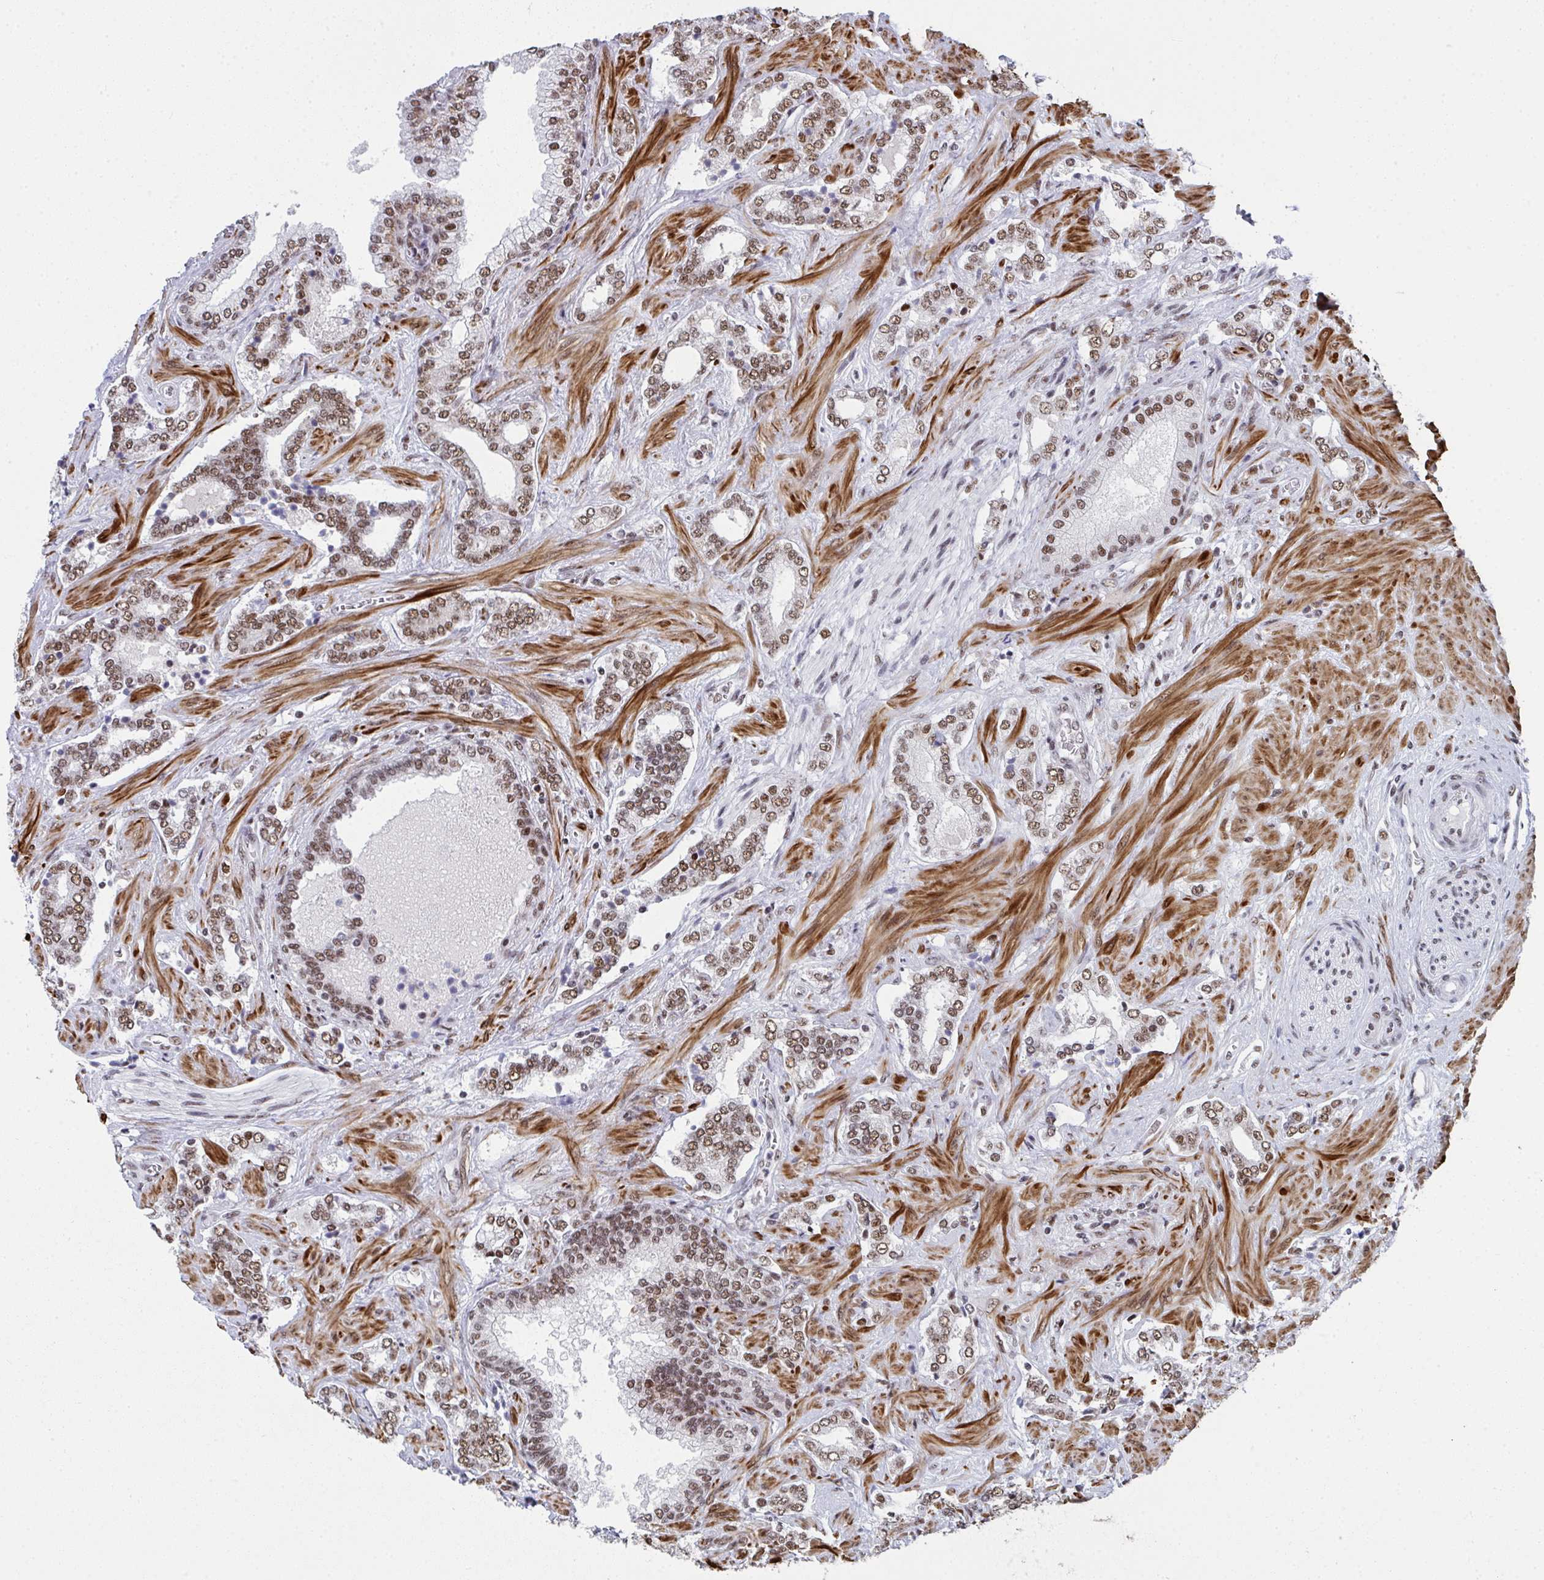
{"staining": {"intensity": "moderate", "quantity": ">75%", "location": "nuclear"}, "tissue": "prostate cancer", "cell_type": "Tumor cells", "image_type": "cancer", "snomed": [{"axis": "morphology", "description": "Adenocarcinoma, High grade"}, {"axis": "topography", "description": "Prostate"}], "caption": "Immunohistochemistry staining of adenocarcinoma (high-grade) (prostate), which displays medium levels of moderate nuclear expression in about >75% of tumor cells indicating moderate nuclear protein staining. The staining was performed using DAB (brown) for protein detection and nuclei were counterstained in hematoxylin (blue).", "gene": "SNRNP70", "patient": {"sex": "male", "age": 60}}